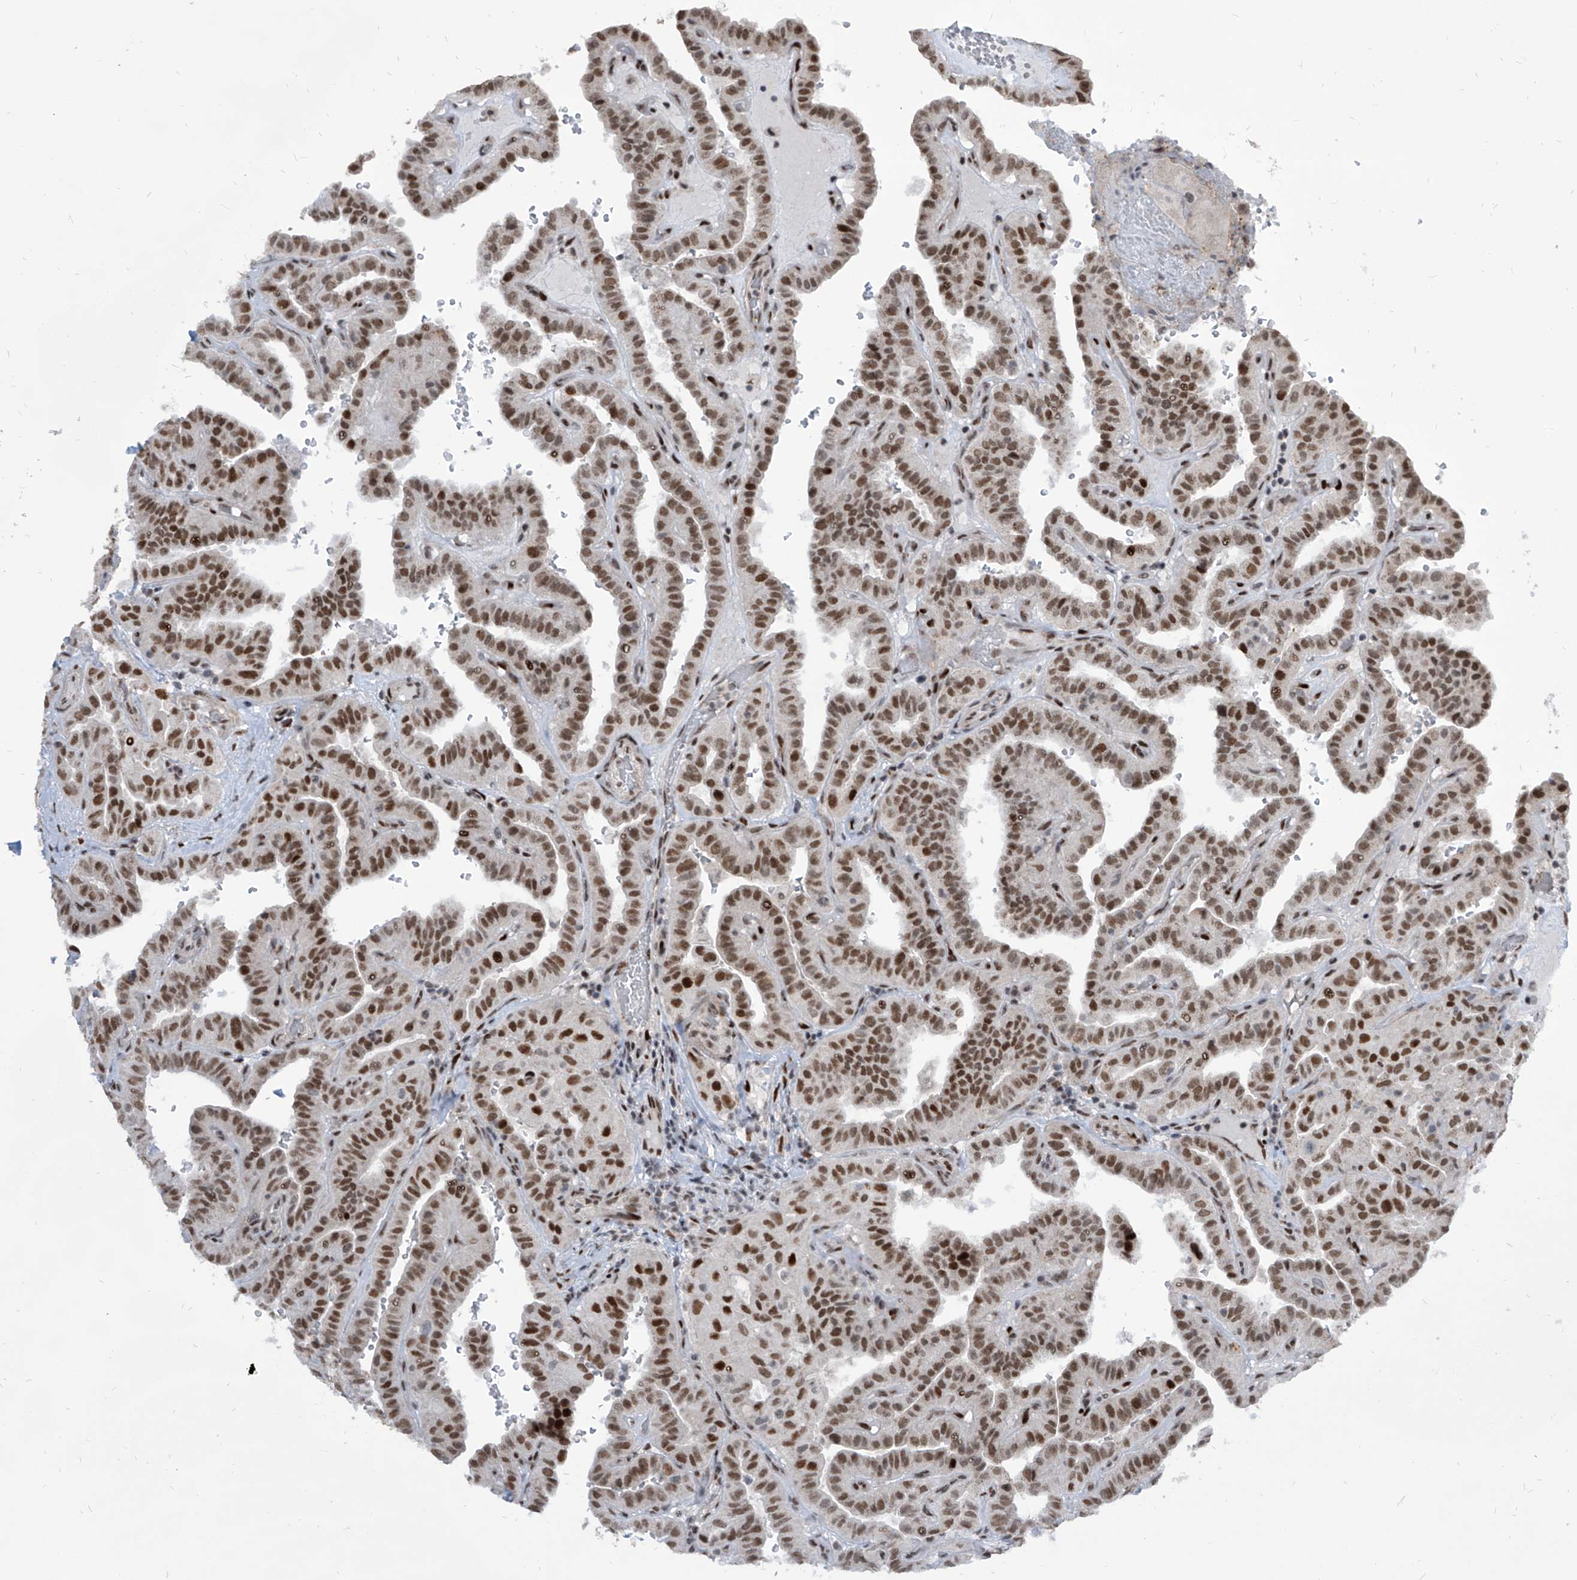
{"staining": {"intensity": "moderate", "quantity": ">75%", "location": "nuclear"}, "tissue": "thyroid cancer", "cell_type": "Tumor cells", "image_type": "cancer", "snomed": [{"axis": "morphology", "description": "Papillary adenocarcinoma, NOS"}, {"axis": "topography", "description": "Thyroid gland"}], "caption": "High-power microscopy captured an IHC image of thyroid papillary adenocarcinoma, revealing moderate nuclear positivity in approximately >75% of tumor cells.", "gene": "IRF2", "patient": {"sex": "male", "age": 77}}